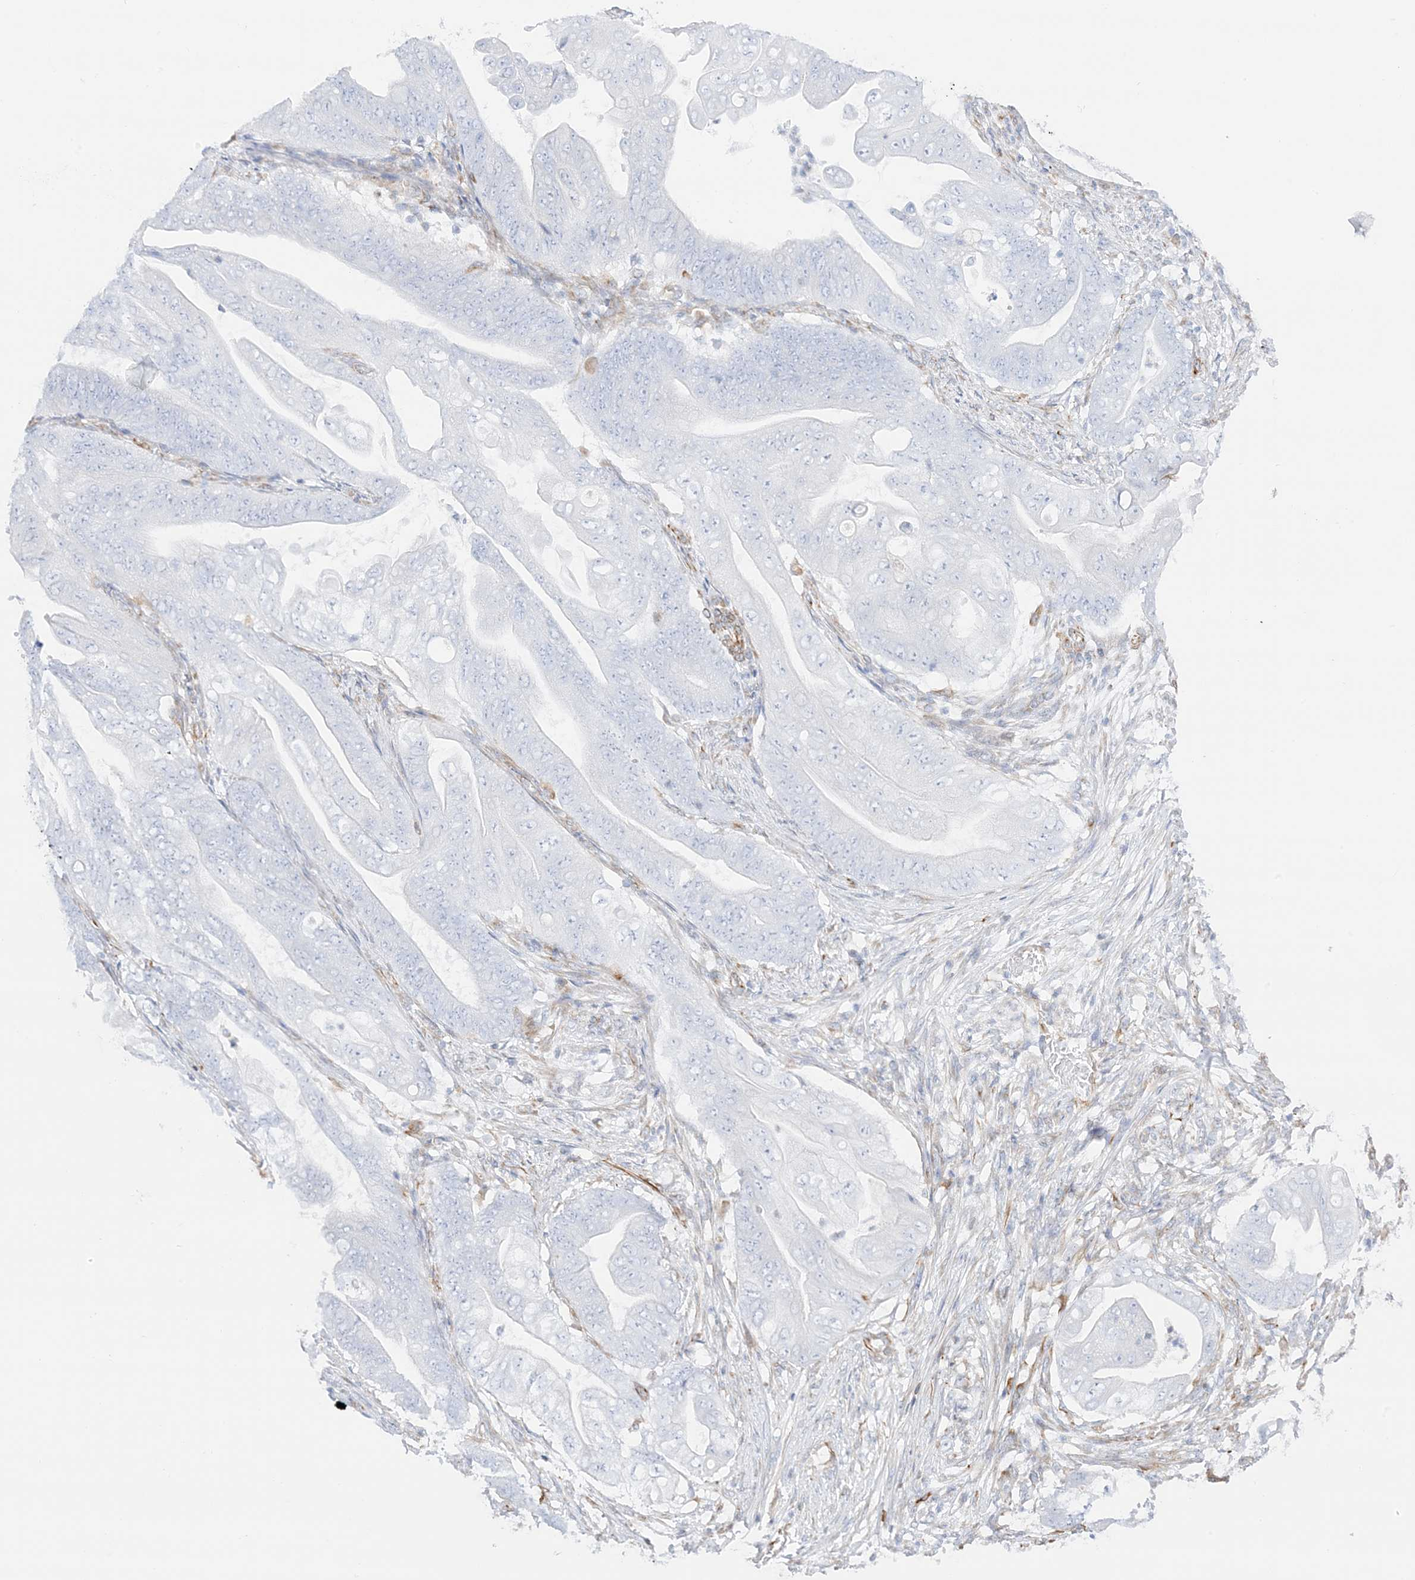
{"staining": {"intensity": "negative", "quantity": "none", "location": "none"}, "tissue": "stomach cancer", "cell_type": "Tumor cells", "image_type": "cancer", "snomed": [{"axis": "morphology", "description": "Adenocarcinoma, NOS"}, {"axis": "topography", "description": "Stomach"}], "caption": "Human adenocarcinoma (stomach) stained for a protein using immunohistochemistry exhibits no positivity in tumor cells.", "gene": "PID1", "patient": {"sex": "female", "age": 73}}